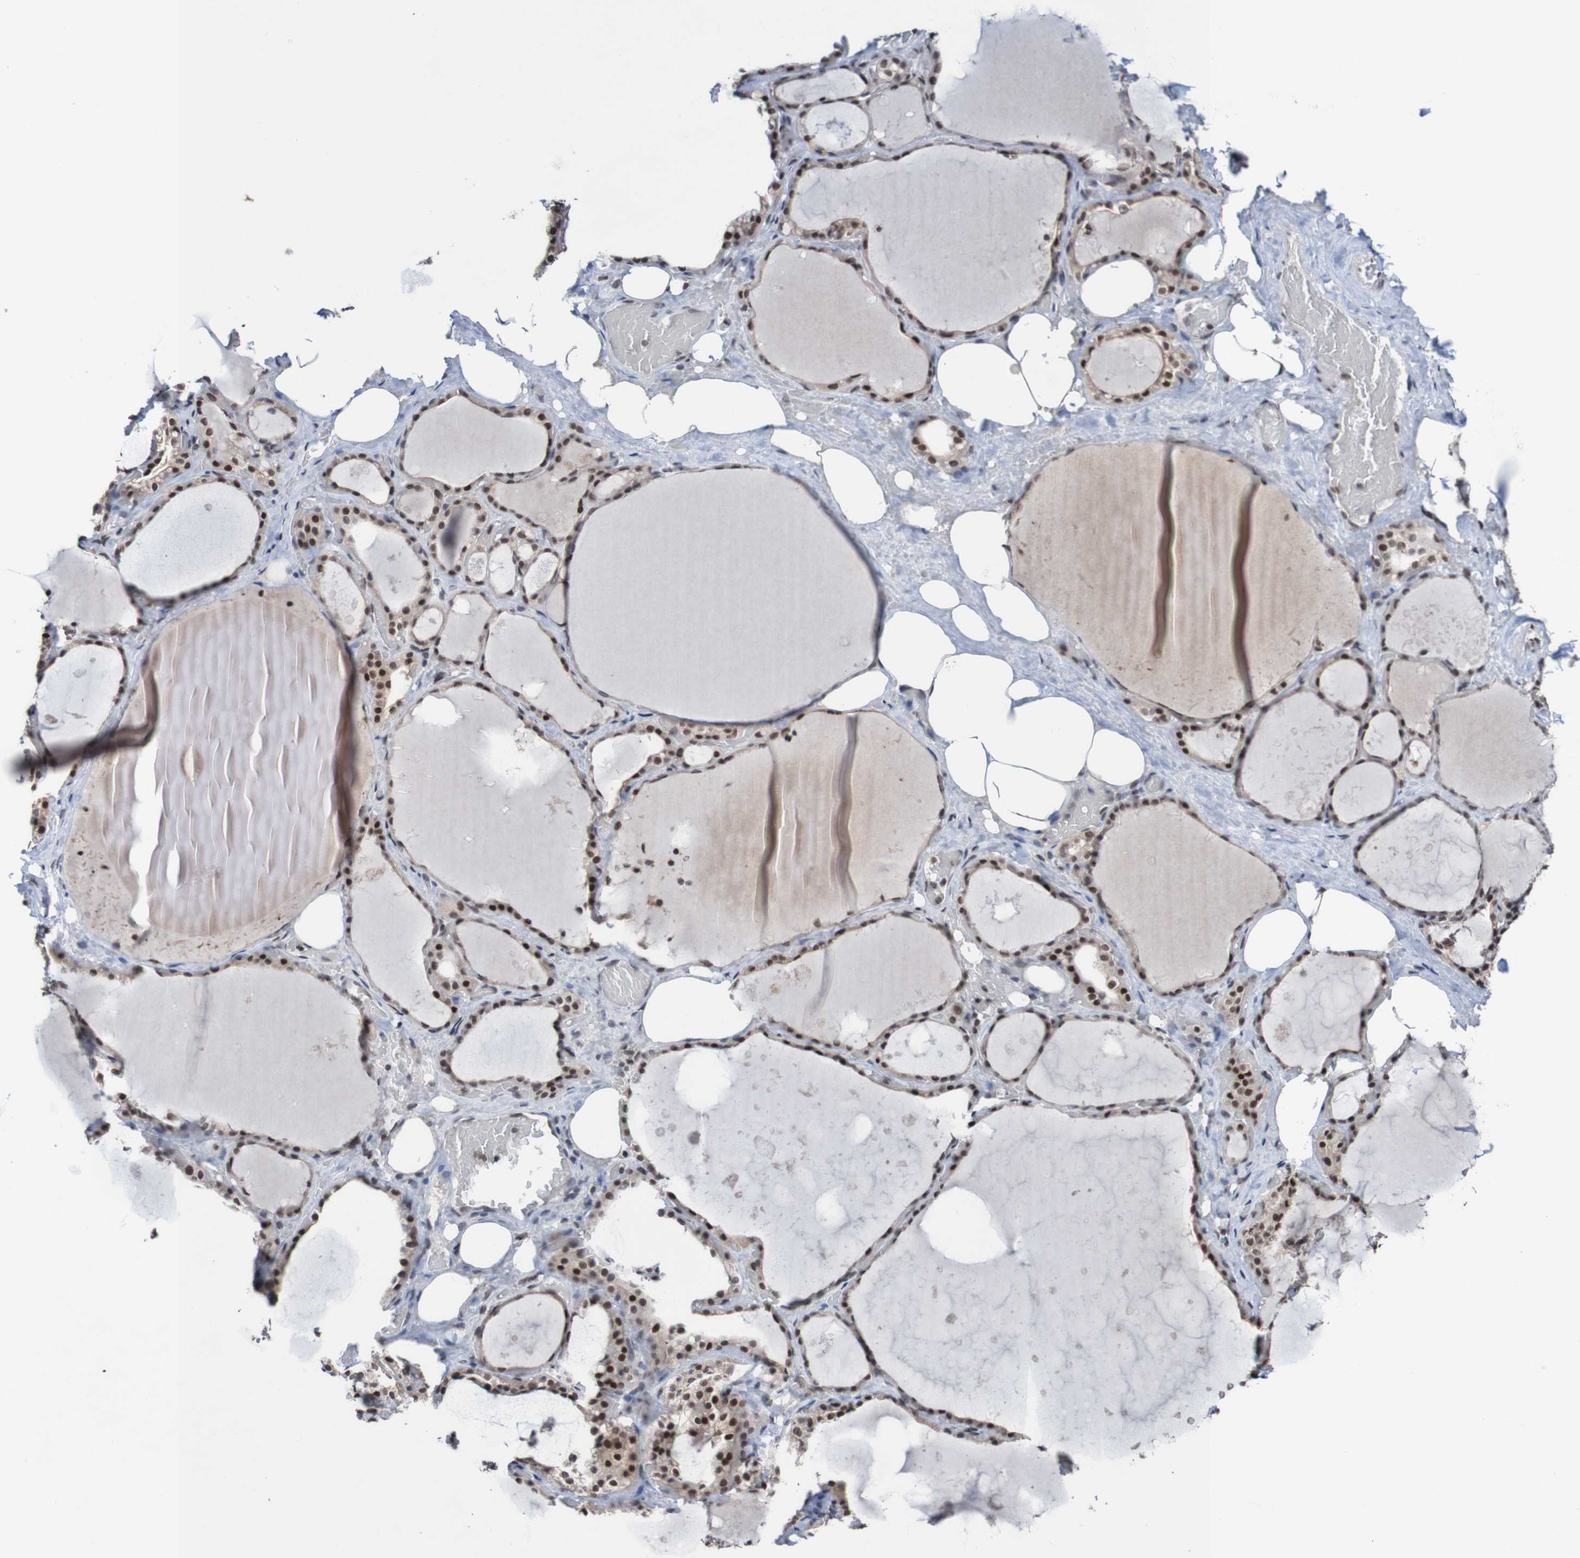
{"staining": {"intensity": "strong", "quantity": ">75%", "location": "cytoplasmic/membranous,nuclear"}, "tissue": "thyroid gland", "cell_type": "Glandular cells", "image_type": "normal", "snomed": [{"axis": "morphology", "description": "Normal tissue, NOS"}, {"axis": "topography", "description": "Thyroid gland"}], "caption": "Thyroid gland was stained to show a protein in brown. There is high levels of strong cytoplasmic/membranous,nuclear staining in about >75% of glandular cells. The staining was performed using DAB (3,3'-diaminobenzidine) to visualize the protein expression in brown, while the nuclei were stained in blue with hematoxylin (Magnification: 20x).", "gene": "CDC5L", "patient": {"sex": "male", "age": 61}}